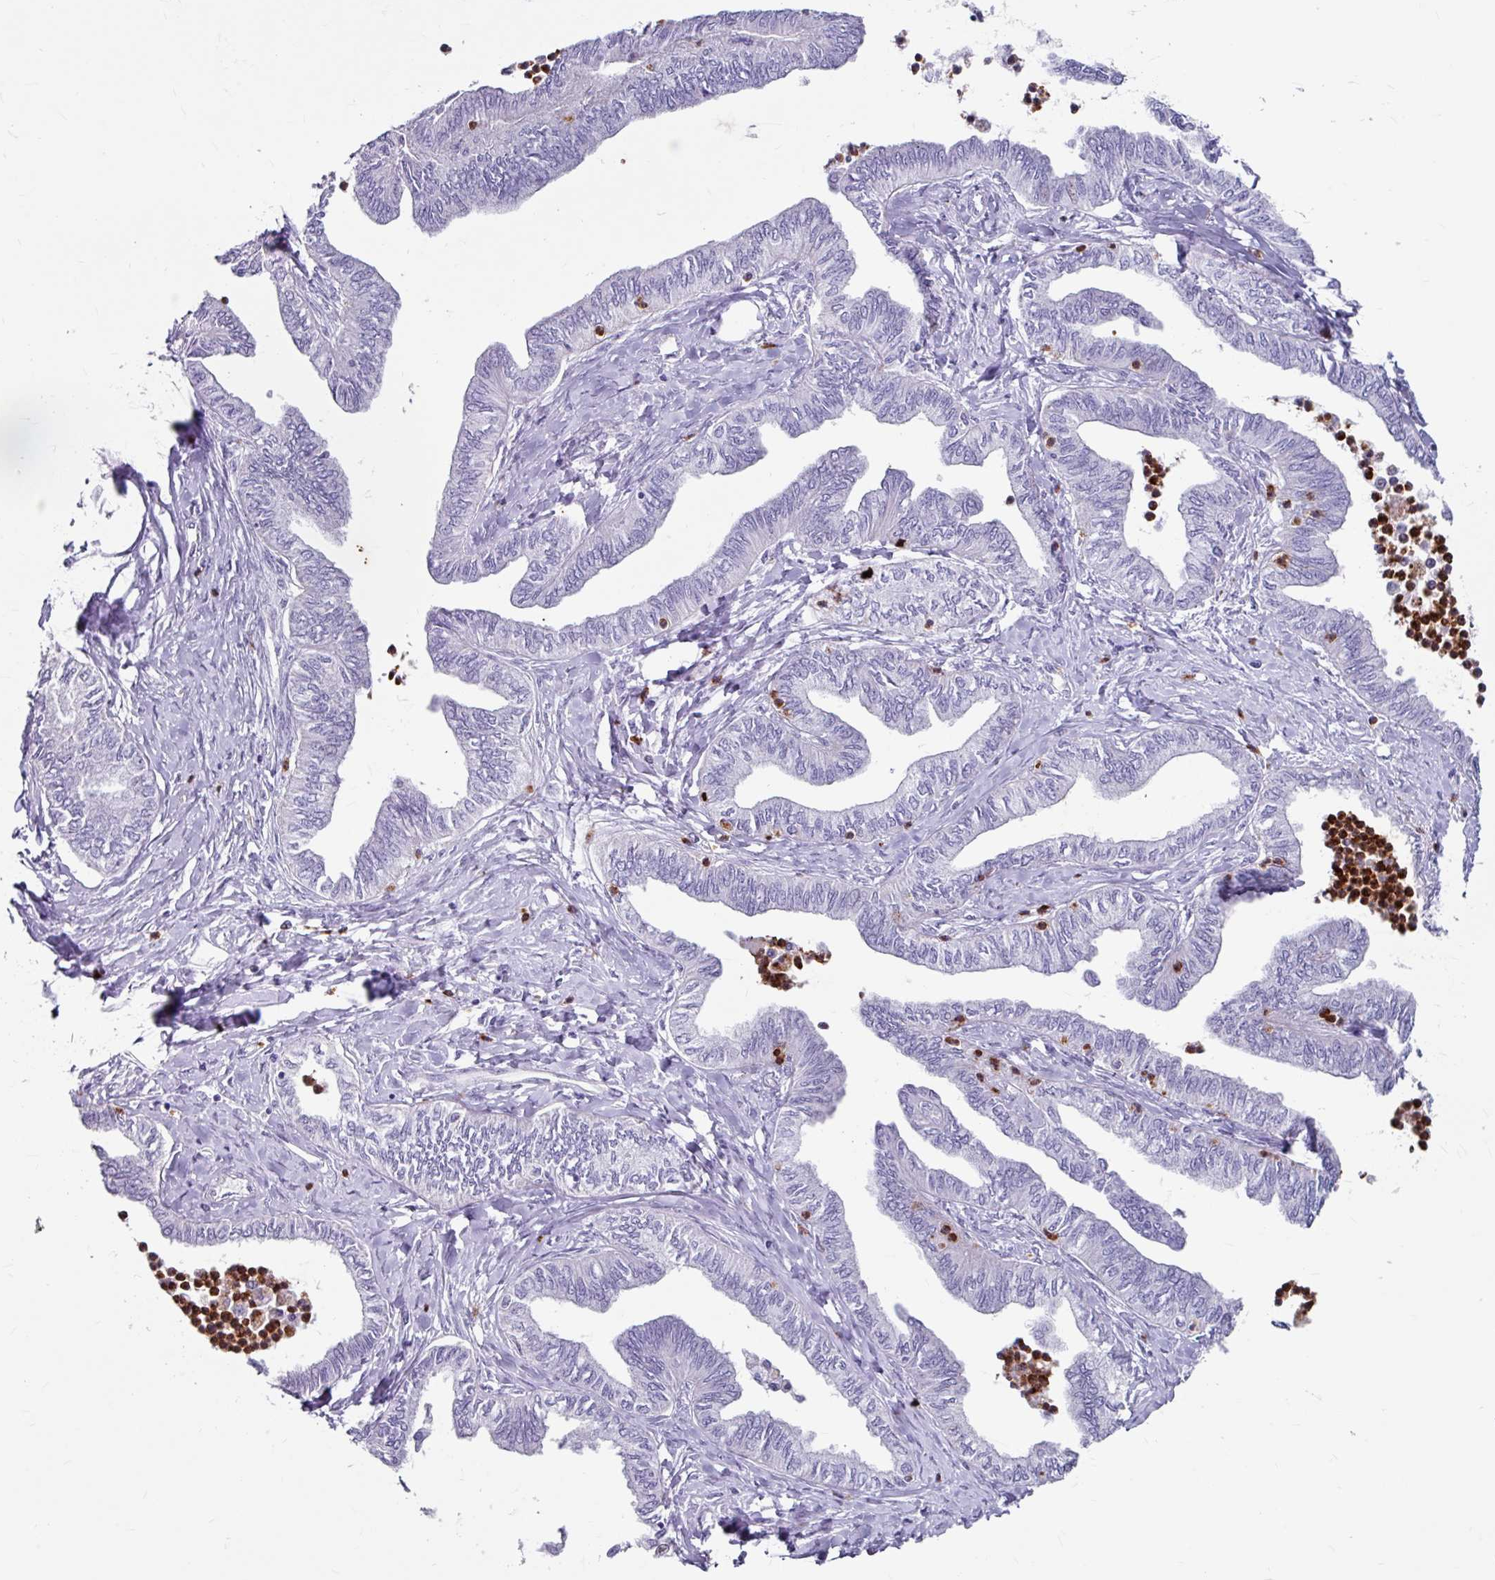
{"staining": {"intensity": "negative", "quantity": "none", "location": "none"}, "tissue": "ovarian cancer", "cell_type": "Tumor cells", "image_type": "cancer", "snomed": [{"axis": "morphology", "description": "Carcinoma, endometroid"}, {"axis": "topography", "description": "Ovary"}], "caption": "Image shows no significant protein staining in tumor cells of ovarian endometroid carcinoma.", "gene": "ANKRD1", "patient": {"sex": "female", "age": 70}}